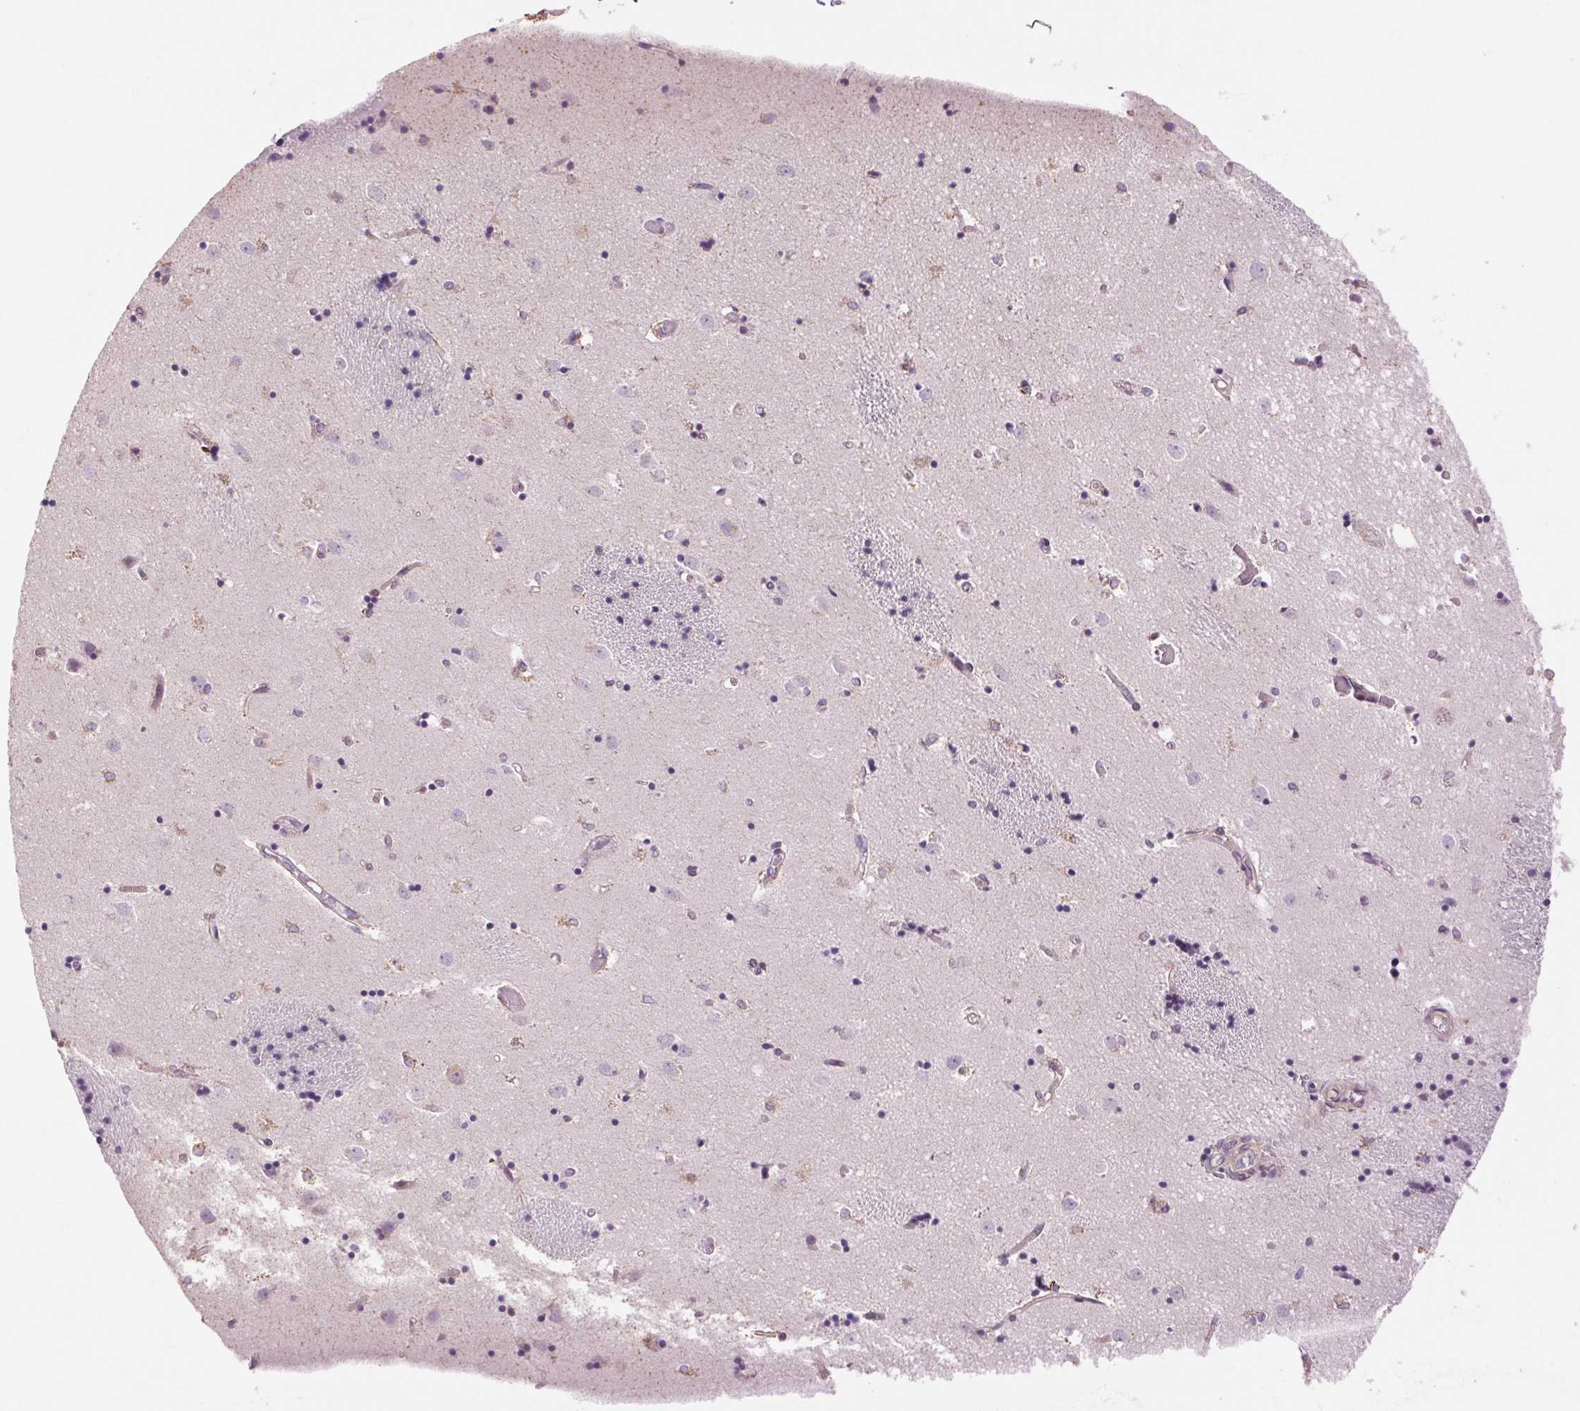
{"staining": {"intensity": "weak", "quantity": "<25%", "location": "cytoplasmic/membranous"}, "tissue": "caudate", "cell_type": "Glial cells", "image_type": "normal", "snomed": [{"axis": "morphology", "description": "Normal tissue, NOS"}, {"axis": "topography", "description": "Lateral ventricle wall"}], "caption": "Immunohistochemistry (IHC) of normal human caudate reveals no positivity in glial cells.", "gene": "SOWAHC", "patient": {"sex": "male", "age": 54}}